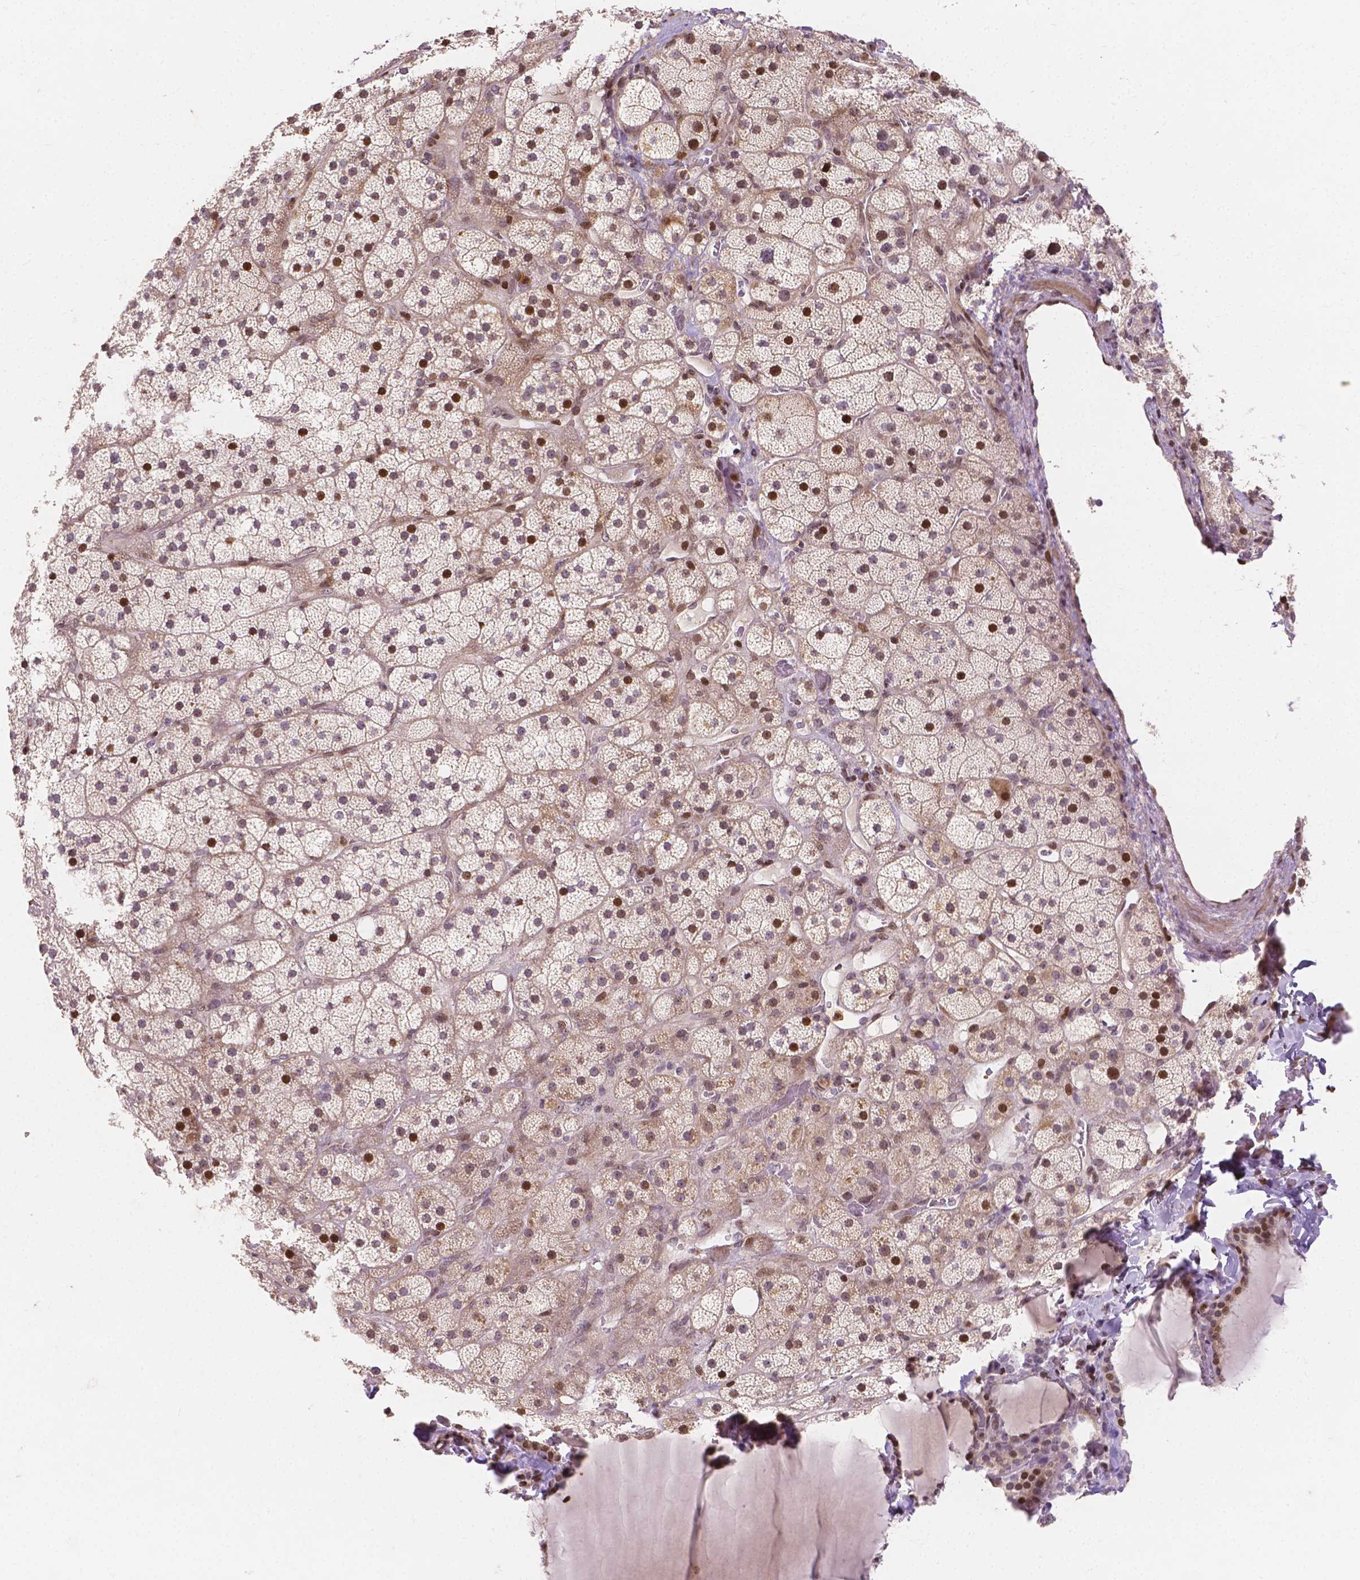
{"staining": {"intensity": "moderate", "quantity": "25%-75%", "location": "cytoplasmic/membranous,nuclear"}, "tissue": "adrenal gland", "cell_type": "Glandular cells", "image_type": "normal", "snomed": [{"axis": "morphology", "description": "Normal tissue, NOS"}, {"axis": "topography", "description": "Adrenal gland"}], "caption": "An IHC image of benign tissue is shown. Protein staining in brown shows moderate cytoplasmic/membranous,nuclear positivity in adrenal gland within glandular cells.", "gene": "PTPN18", "patient": {"sex": "male", "age": 57}}